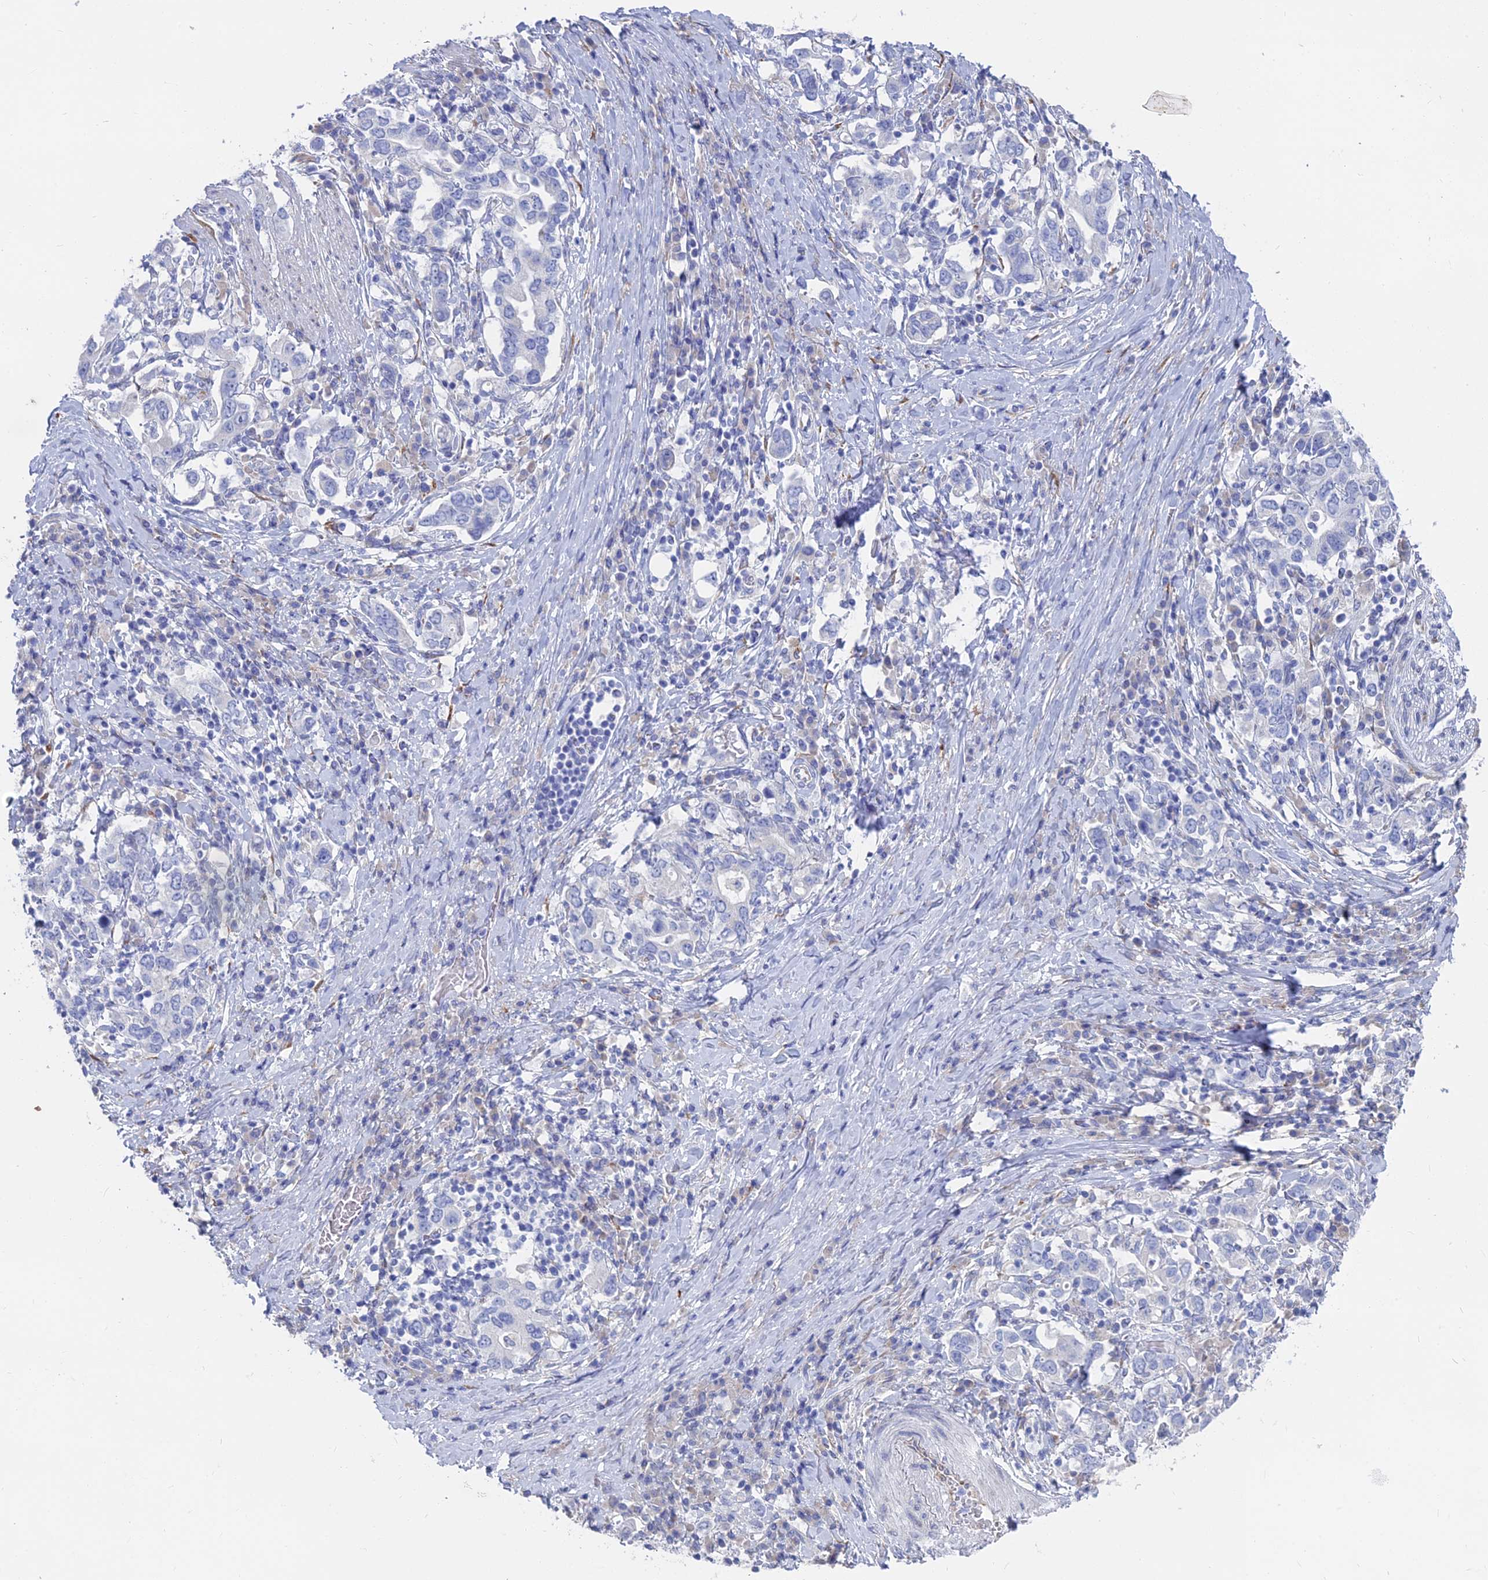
{"staining": {"intensity": "negative", "quantity": "none", "location": "none"}, "tissue": "stomach cancer", "cell_type": "Tumor cells", "image_type": "cancer", "snomed": [{"axis": "morphology", "description": "Adenocarcinoma, NOS"}, {"axis": "topography", "description": "Stomach, upper"}, {"axis": "topography", "description": "Stomach"}], "caption": "This is an IHC photomicrograph of adenocarcinoma (stomach). There is no positivity in tumor cells.", "gene": "TNNT3", "patient": {"sex": "male", "age": 62}}